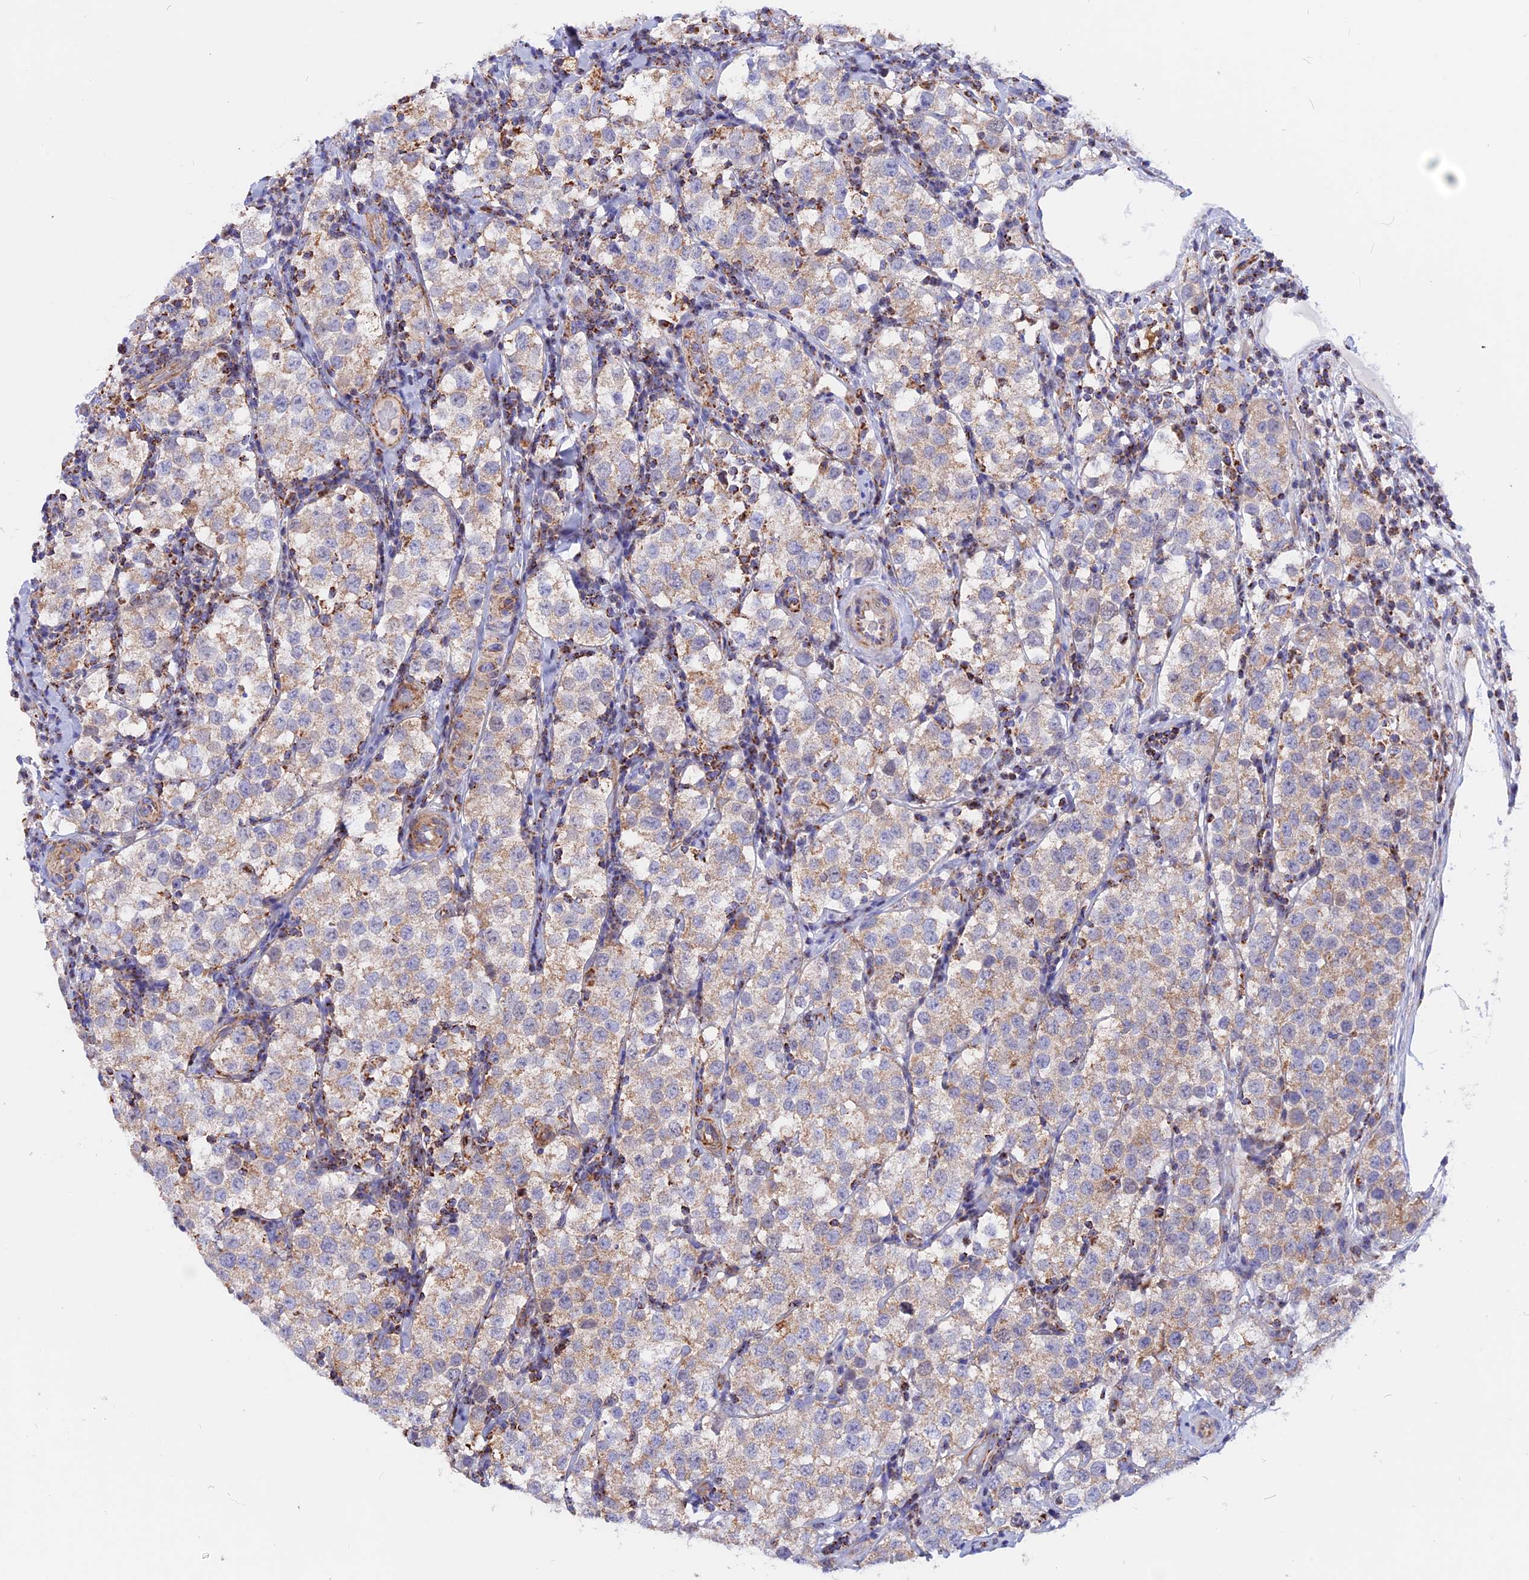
{"staining": {"intensity": "weak", "quantity": ">75%", "location": "cytoplasmic/membranous"}, "tissue": "testis cancer", "cell_type": "Tumor cells", "image_type": "cancer", "snomed": [{"axis": "morphology", "description": "Seminoma, NOS"}, {"axis": "topography", "description": "Testis"}], "caption": "High-magnification brightfield microscopy of seminoma (testis) stained with DAB (3,3'-diaminobenzidine) (brown) and counterstained with hematoxylin (blue). tumor cells exhibit weak cytoplasmic/membranous expression is seen in about>75% of cells.", "gene": "GCDH", "patient": {"sex": "male", "age": 34}}